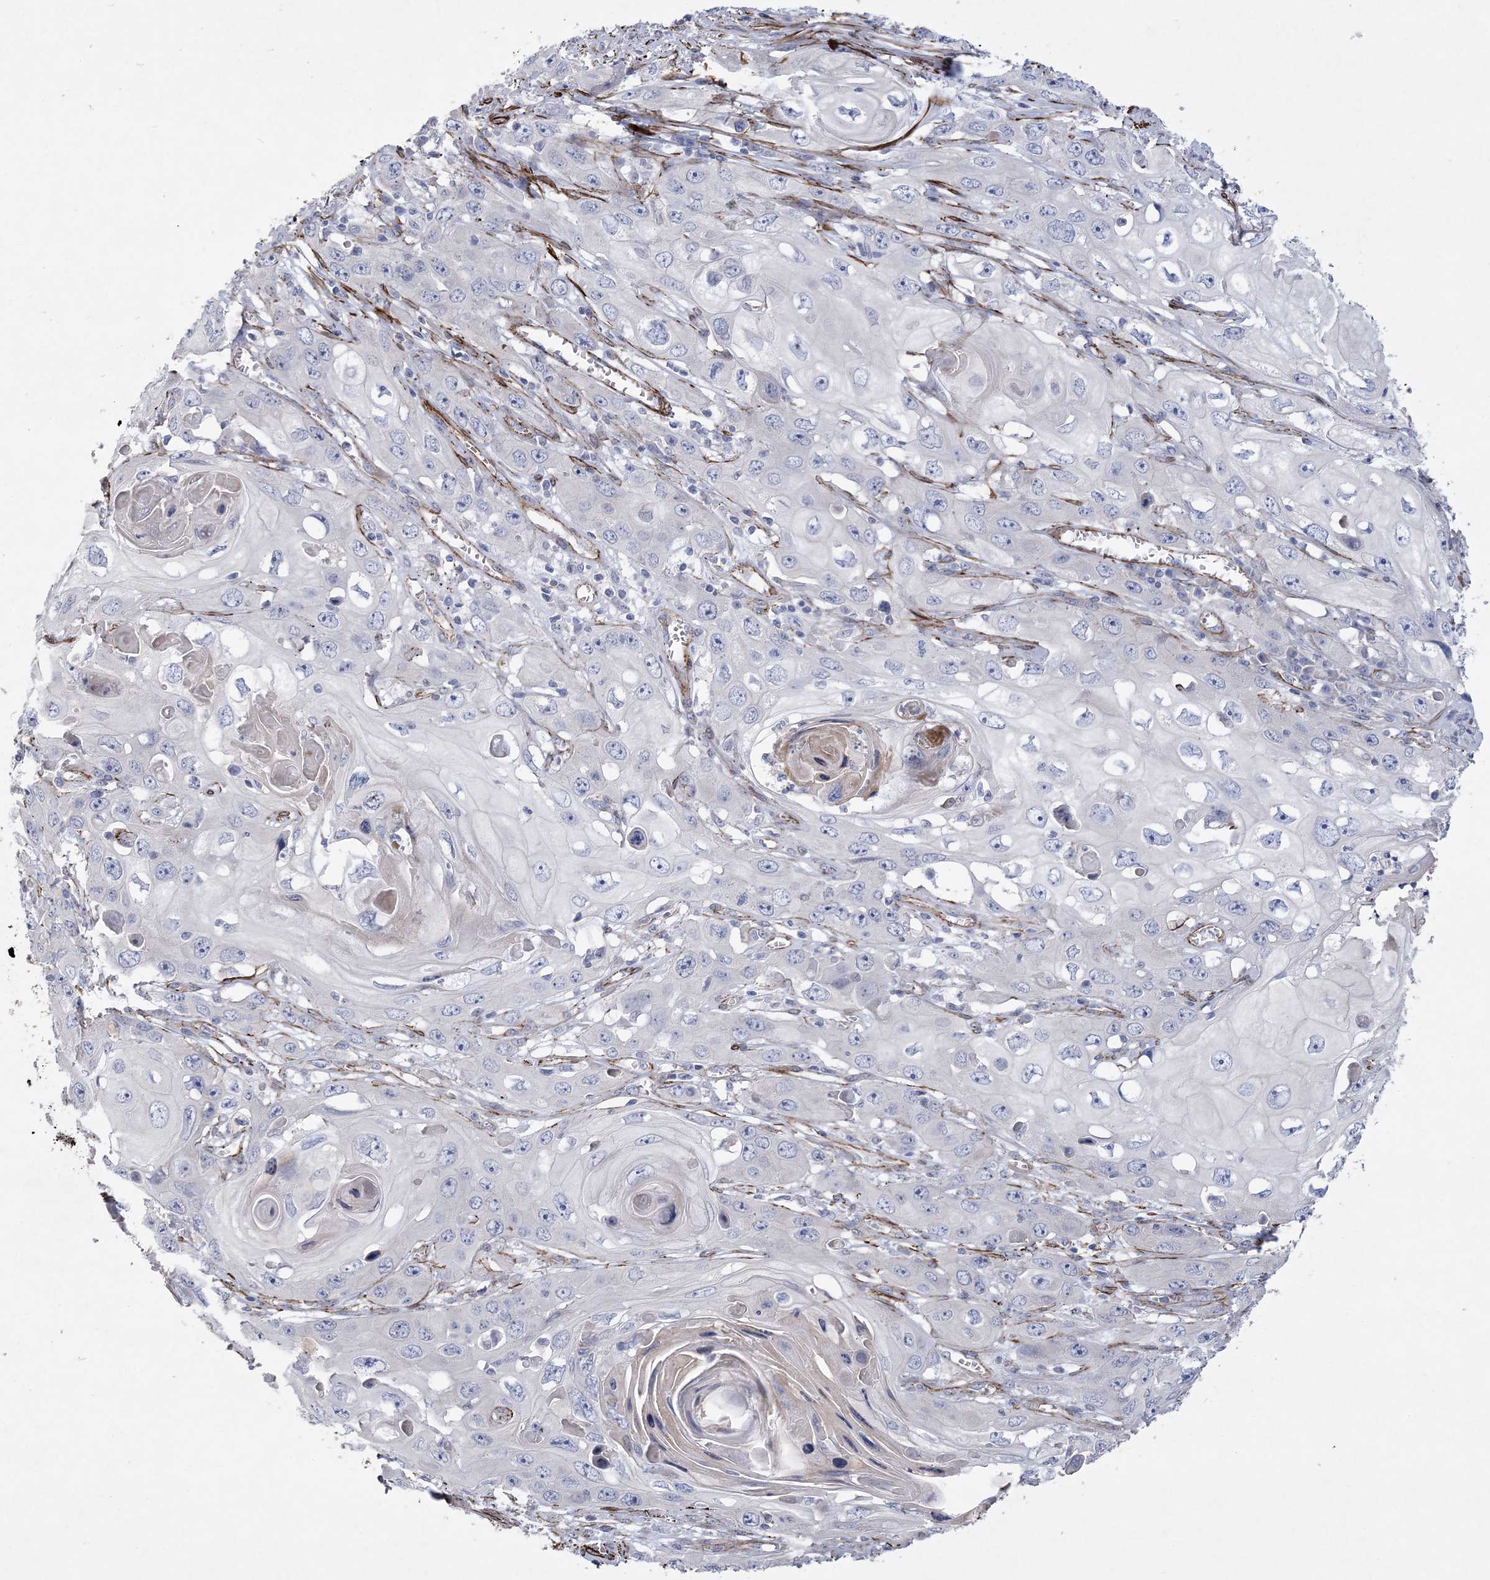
{"staining": {"intensity": "negative", "quantity": "none", "location": "none"}, "tissue": "skin cancer", "cell_type": "Tumor cells", "image_type": "cancer", "snomed": [{"axis": "morphology", "description": "Squamous cell carcinoma, NOS"}, {"axis": "topography", "description": "Skin"}], "caption": "There is no significant expression in tumor cells of skin cancer.", "gene": "ARSJ", "patient": {"sex": "male", "age": 55}}